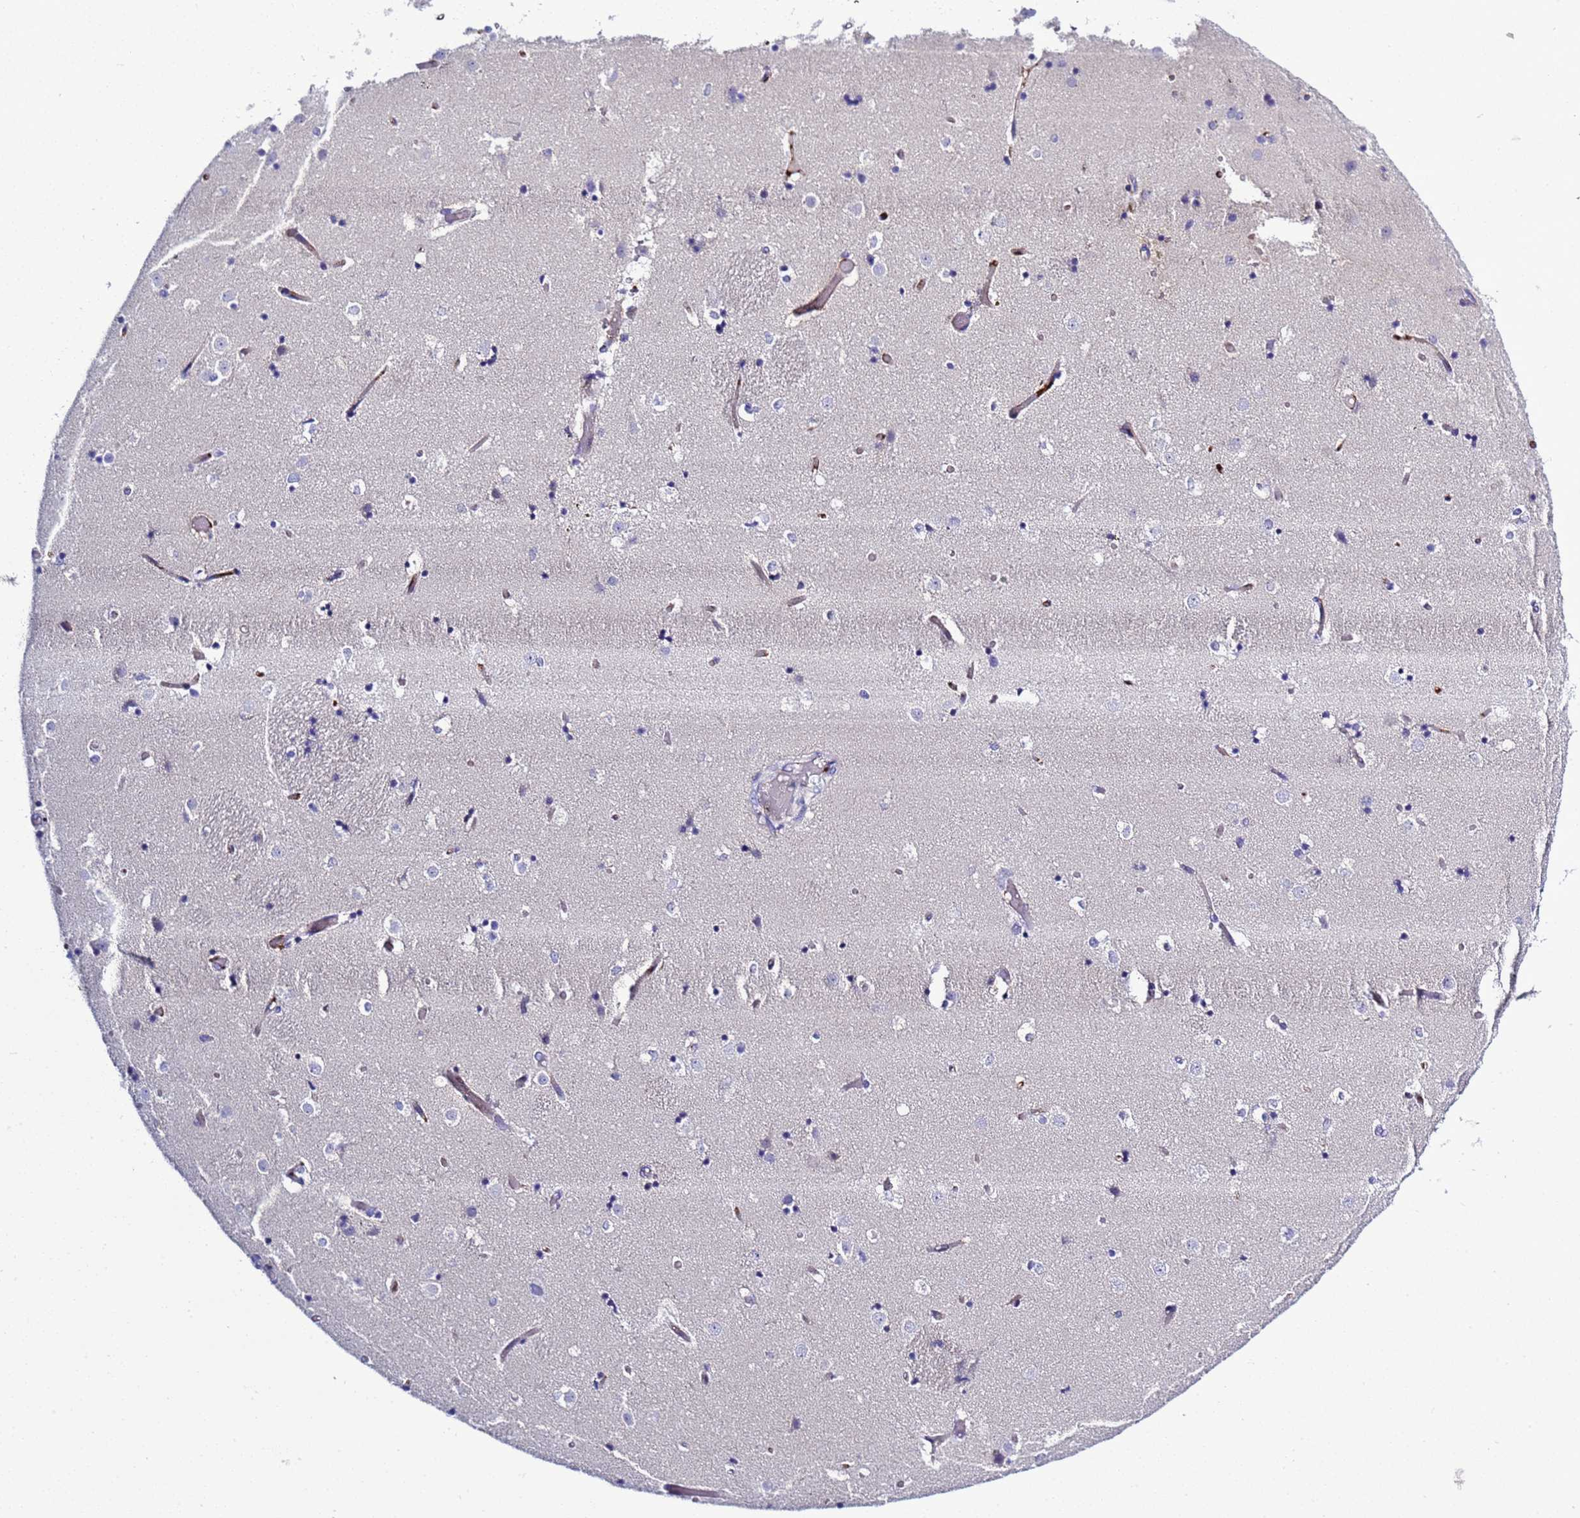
{"staining": {"intensity": "negative", "quantity": "none", "location": "none"}, "tissue": "caudate", "cell_type": "Glial cells", "image_type": "normal", "snomed": [{"axis": "morphology", "description": "Normal tissue, NOS"}, {"axis": "topography", "description": "Lateral ventricle wall"}], "caption": "IHC image of normal caudate: caudate stained with DAB demonstrates no significant protein positivity in glial cells. The staining was performed using DAB to visualize the protein expression in brown, while the nuclei were stained in blue with hematoxylin (Magnification: 20x).", "gene": "C4orf46", "patient": {"sex": "female", "age": 52}}